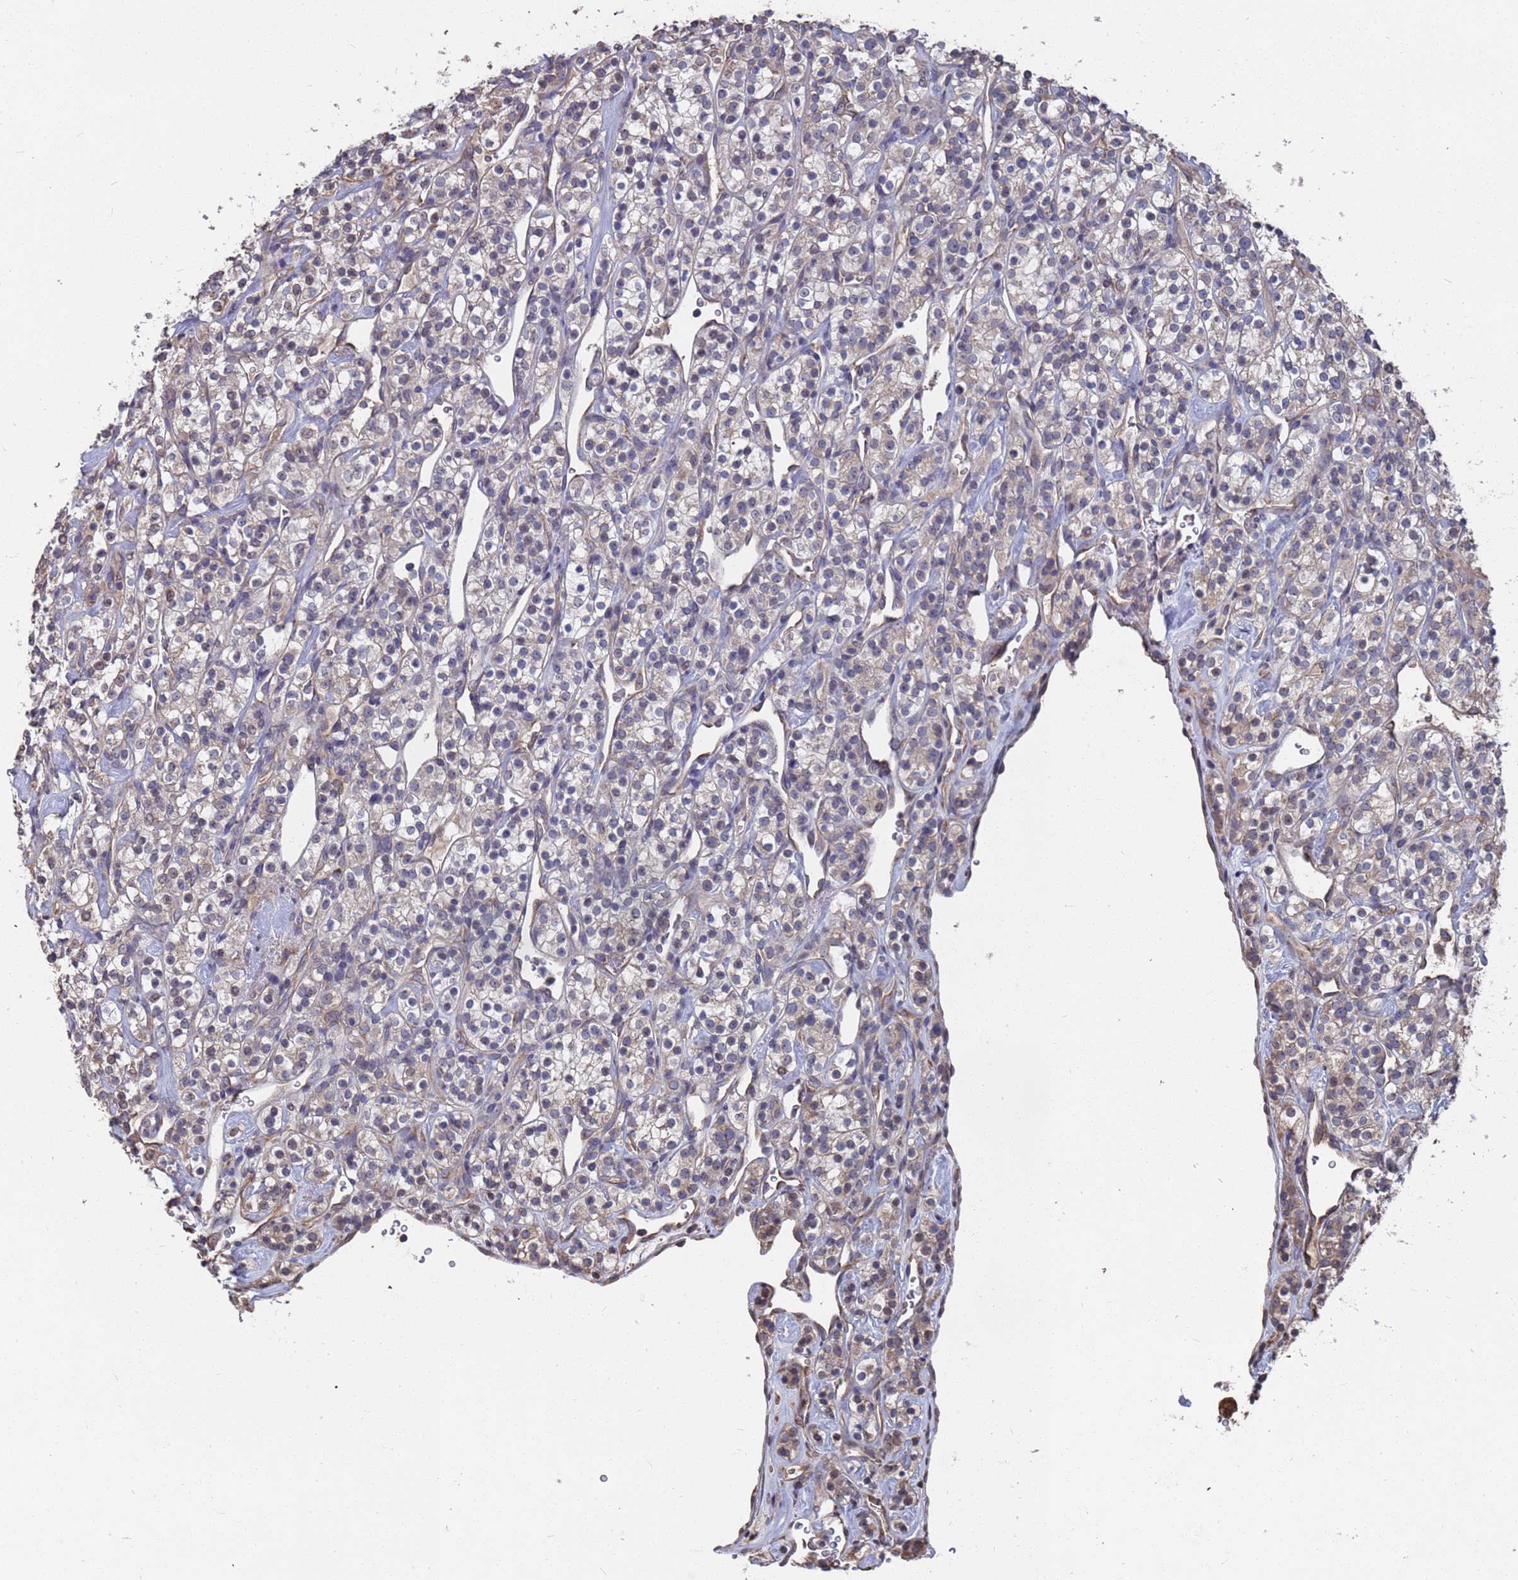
{"staining": {"intensity": "weak", "quantity": "25%-75%", "location": "cytoplasmic/membranous"}, "tissue": "renal cancer", "cell_type": "Tumor cells", "image_type": "cancer", "snomed": [{"axis": "morphology", "description": "Adenocarcinoma, NOS"}, {"axis": "topography", "description": "Kidney"}], "caption": "Human renal cancer stained with a brown dye shows weak cytoplasmic/membranous positive positivity in approximately 25%-75% of tumor cells.", "gene": "CFAP119", "patient": {"sex": "male", "age": 77}}